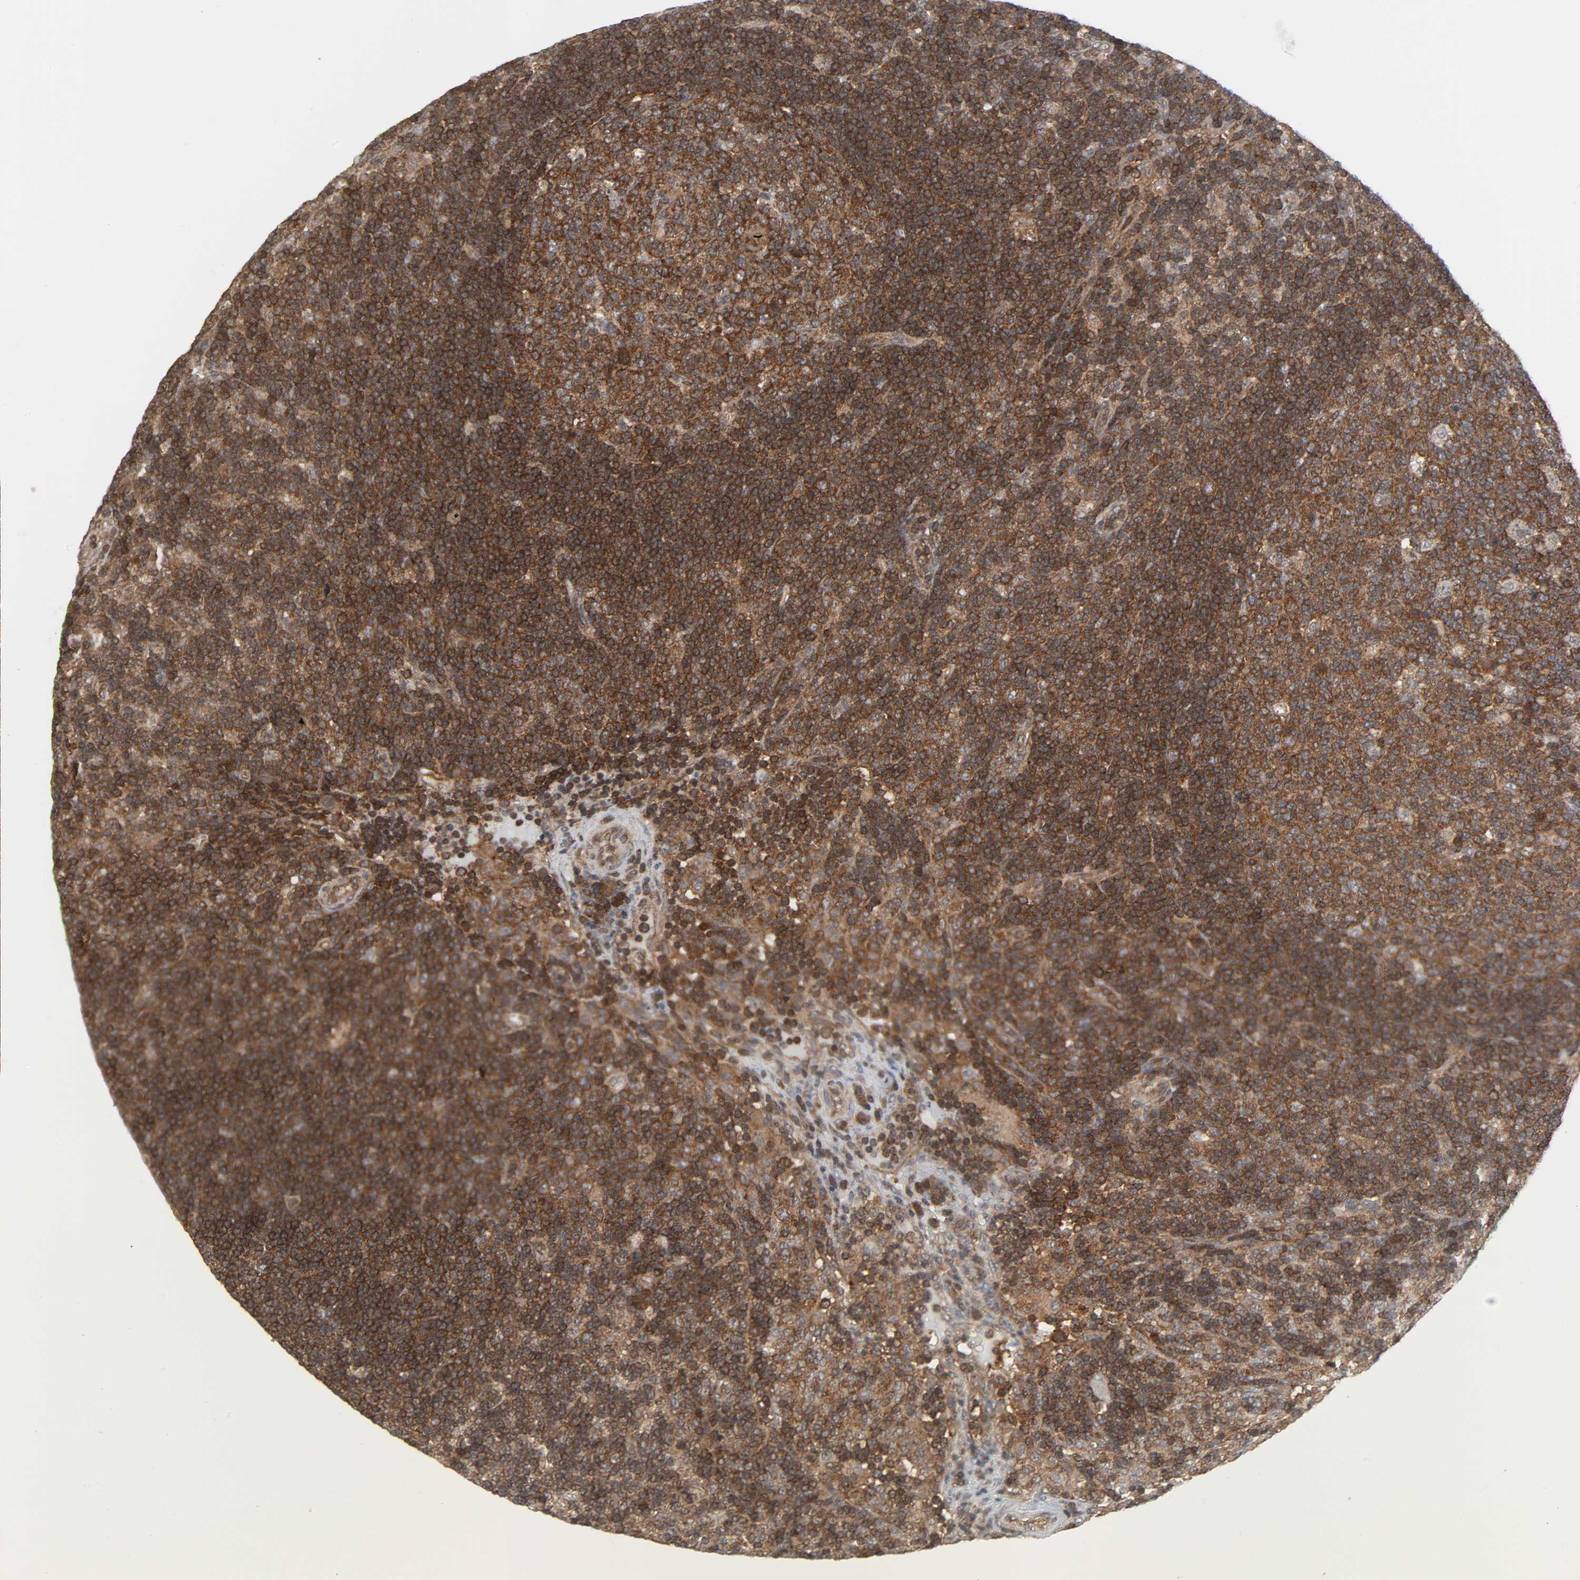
{"staining": {"intensity": "strong", "quantity": ">75%", "location": "cytoplasmic/membranous"}, "tissue": "lymph node", "cell_type": "Germinal center cells", "image_type": "normal", "snomed": [{"axis": "morphology", "description": "Normal tissue, NOS"}, {"axis": "morphology", "description": "Squamous cell carcinoma, metastatic, NOS"}, {"axis": "topography", "description": "Lymph node"}], "caption": "Germinal center cells exhibit high levels of strong cytoplasmic/membranous positivity in approximately >75% of cells in unremarkable human lymph node.", "gene": "GSK3A", "patient": {"sex": "female", "age": 53}}